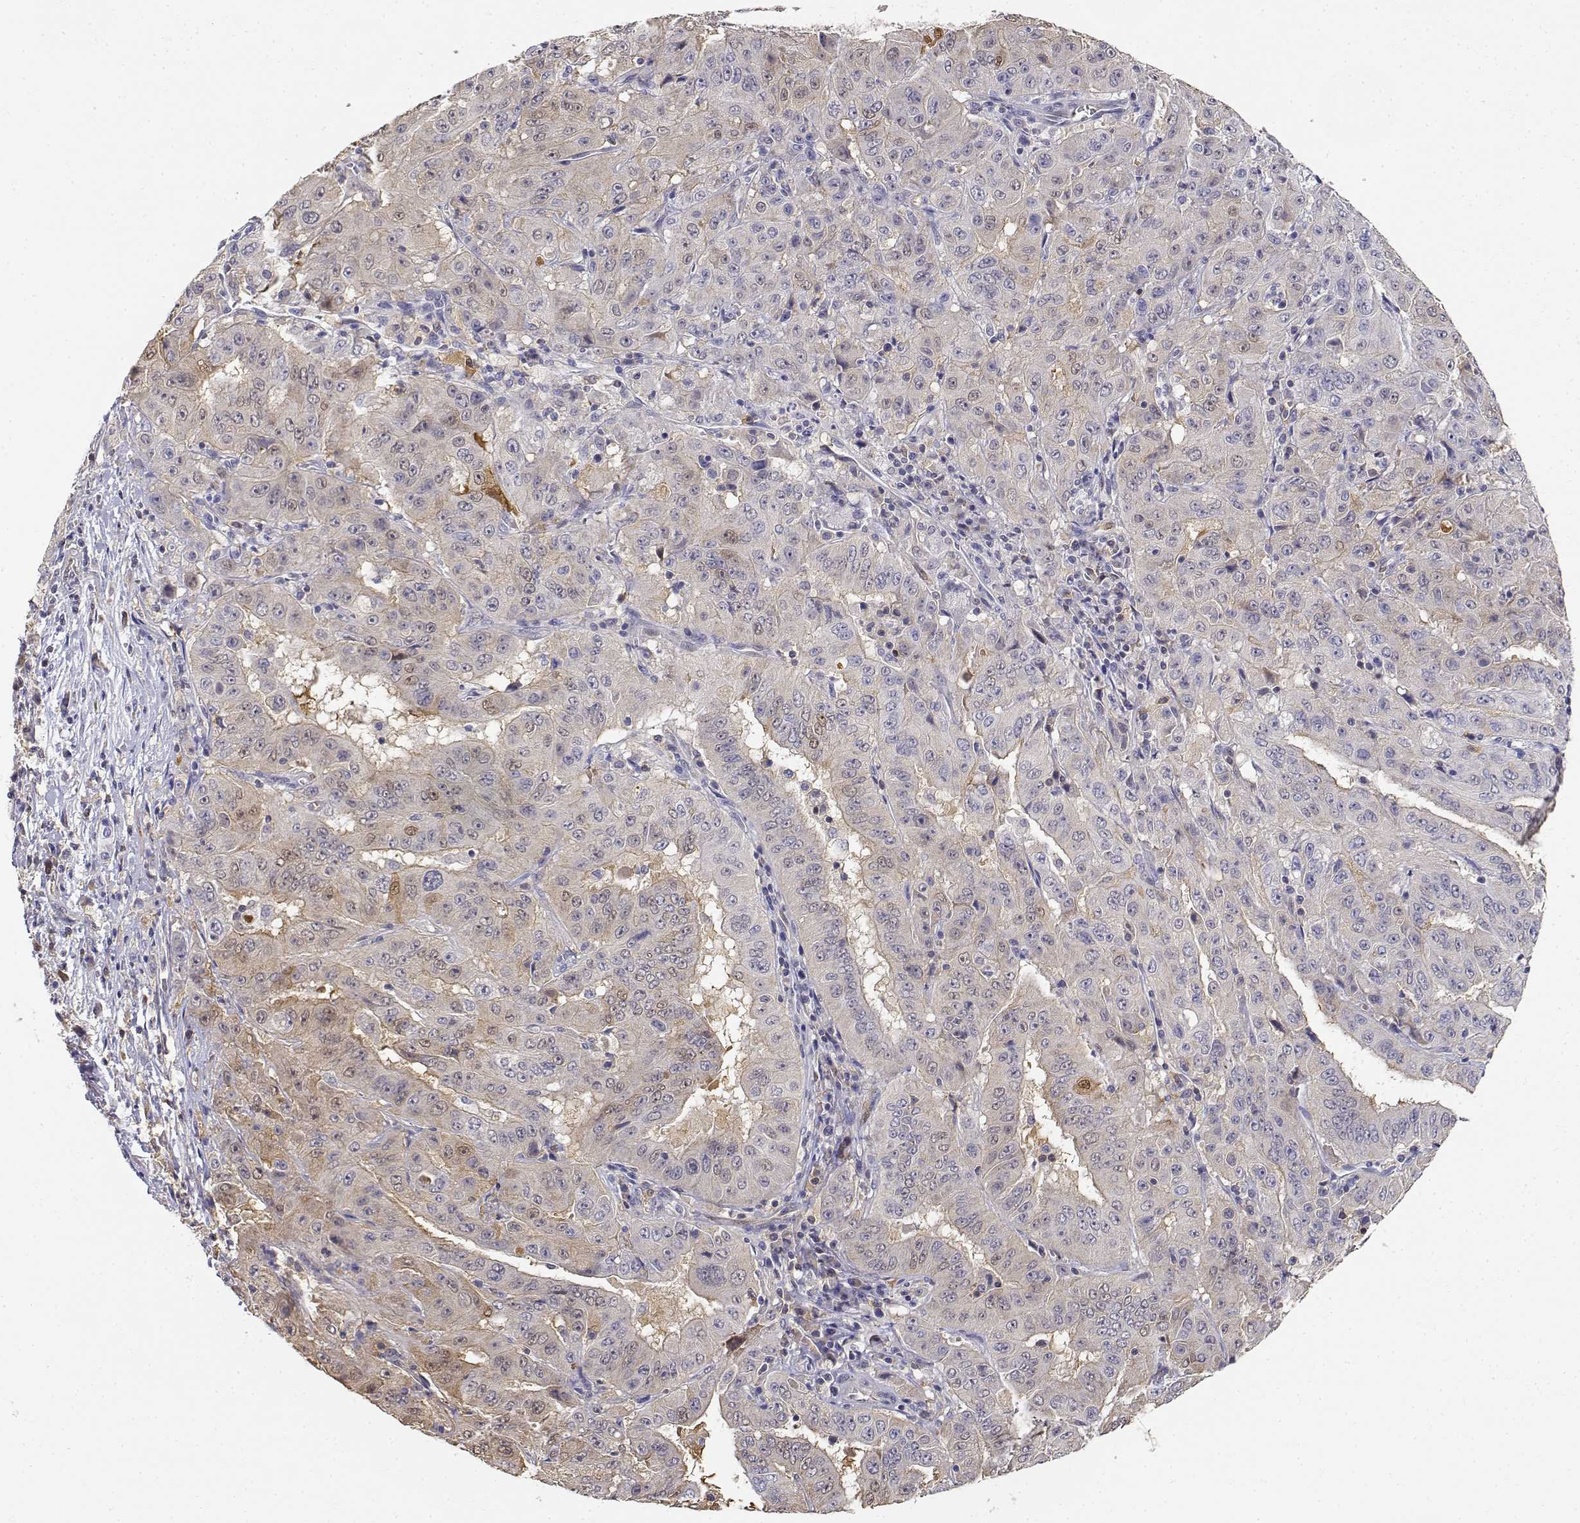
{"staining": {"intensity": "weak", "quantity": "<25%", "location": "cytoplasmic/membranous"}, "tissue": "pancreatic cancer", "cell_type": "Tumor cells", "image_type": "cancer", "snomed": [{"axis": "morphology", "description": "Adenocarcinoma, NOS"}, {"axis": "topography", "description": "Pancreas"}], "caption": "This photomicrograph is of pancreatic cancer stained with IHC to label a protein in brown with the nuclei are counter-stained blue. There is no positivity in tumor cells. (Immunohistochemistry, brightfield microscopy, high magnification).", "gene": "ADA", "patient": {"sex": "male", "age": 63}}